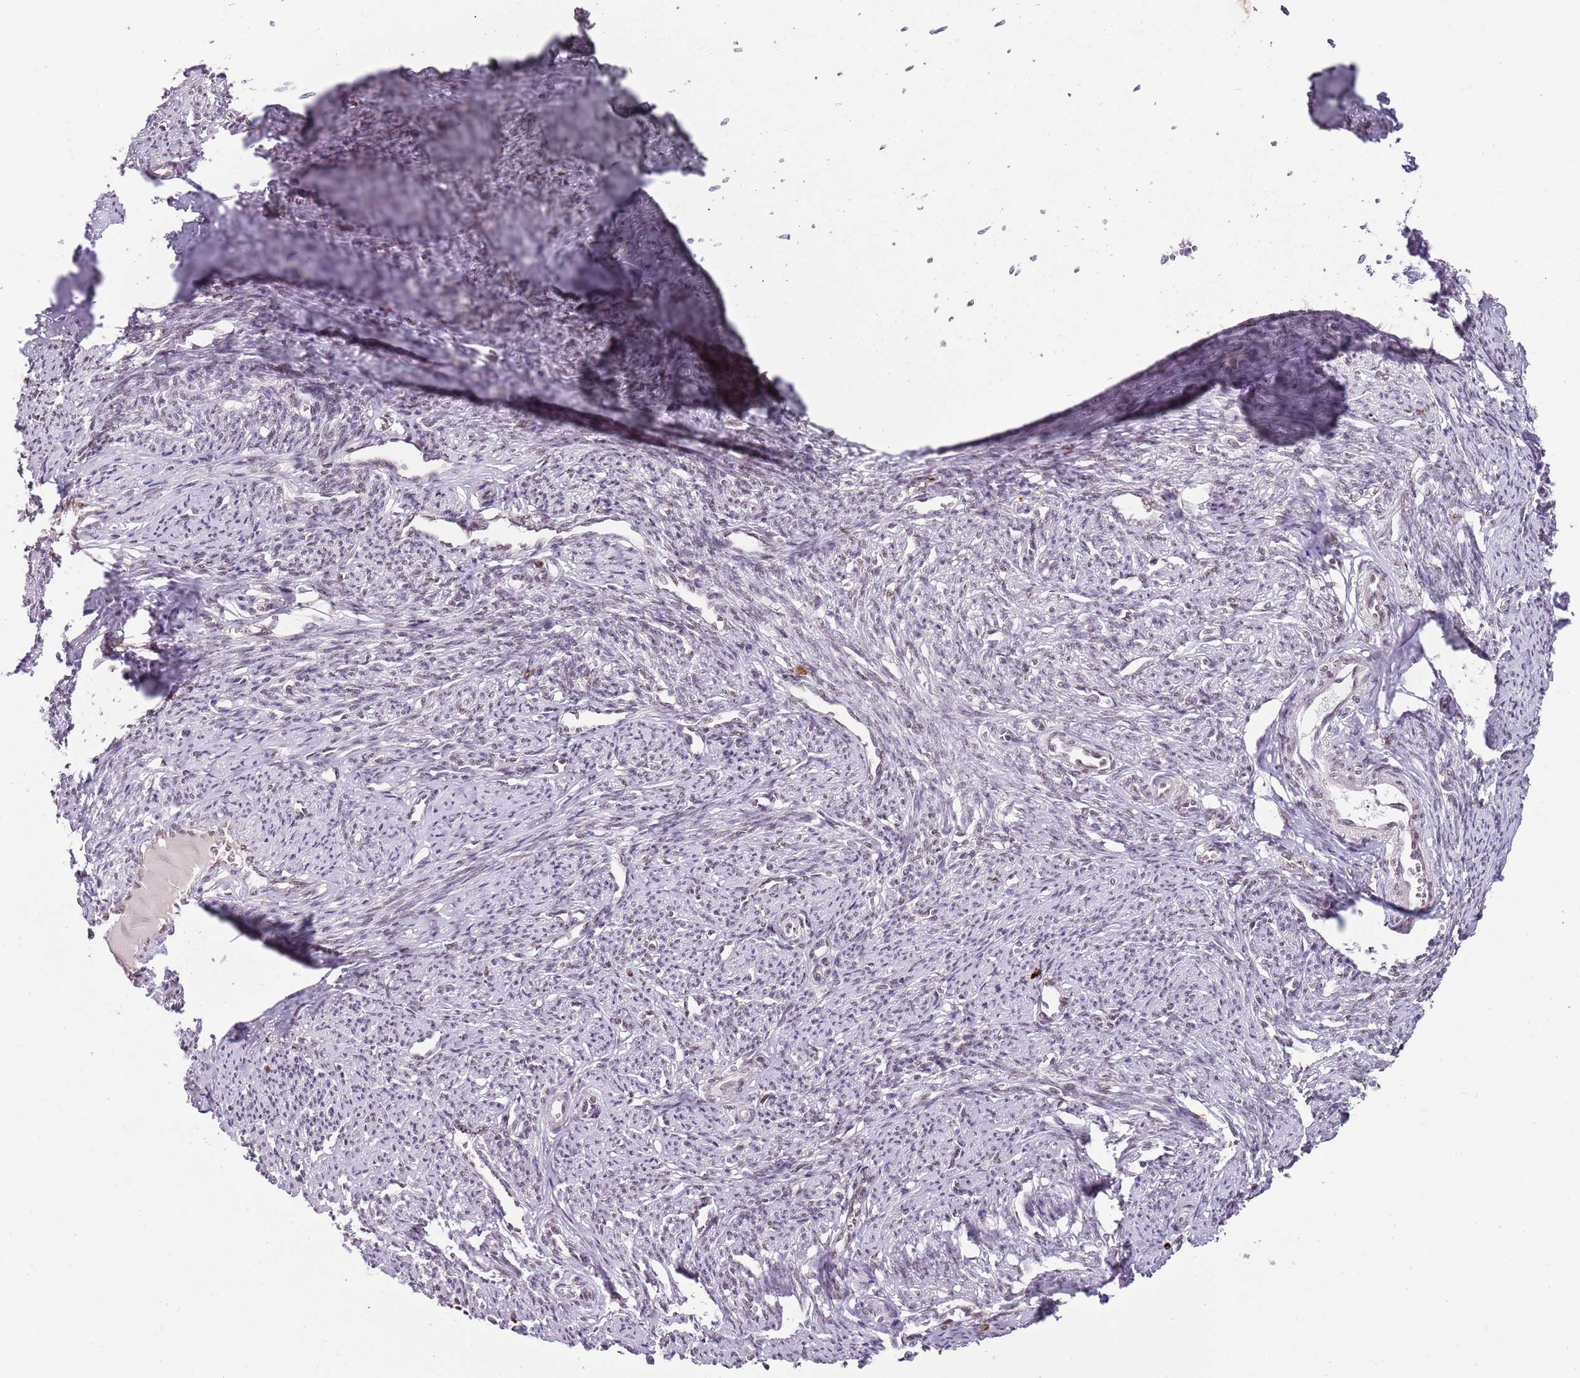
{"staining": {"intensity": "moderate", "quantity": "25%-75%", "location": "nuclear"}, "tissue": "smooth muscle", "cell_type": "Smooth muscle cells", "image_type": "normal", "snomed": [{"axis": "morphology", "description": "Normal tissue, NOS"}, {"axis": "topography", "description": "Smooth muscle"}, {"axis": "topography", "description": "Uterus"}], "caption": "This photomicrograph displays IHC staining of normal smooth muscle, with medium moderate nuclear positivity in about 25%-75% of smooth muscle cells.", "gene": "FAM120AOS", "patient": {"sex": "female", "age": 59}}